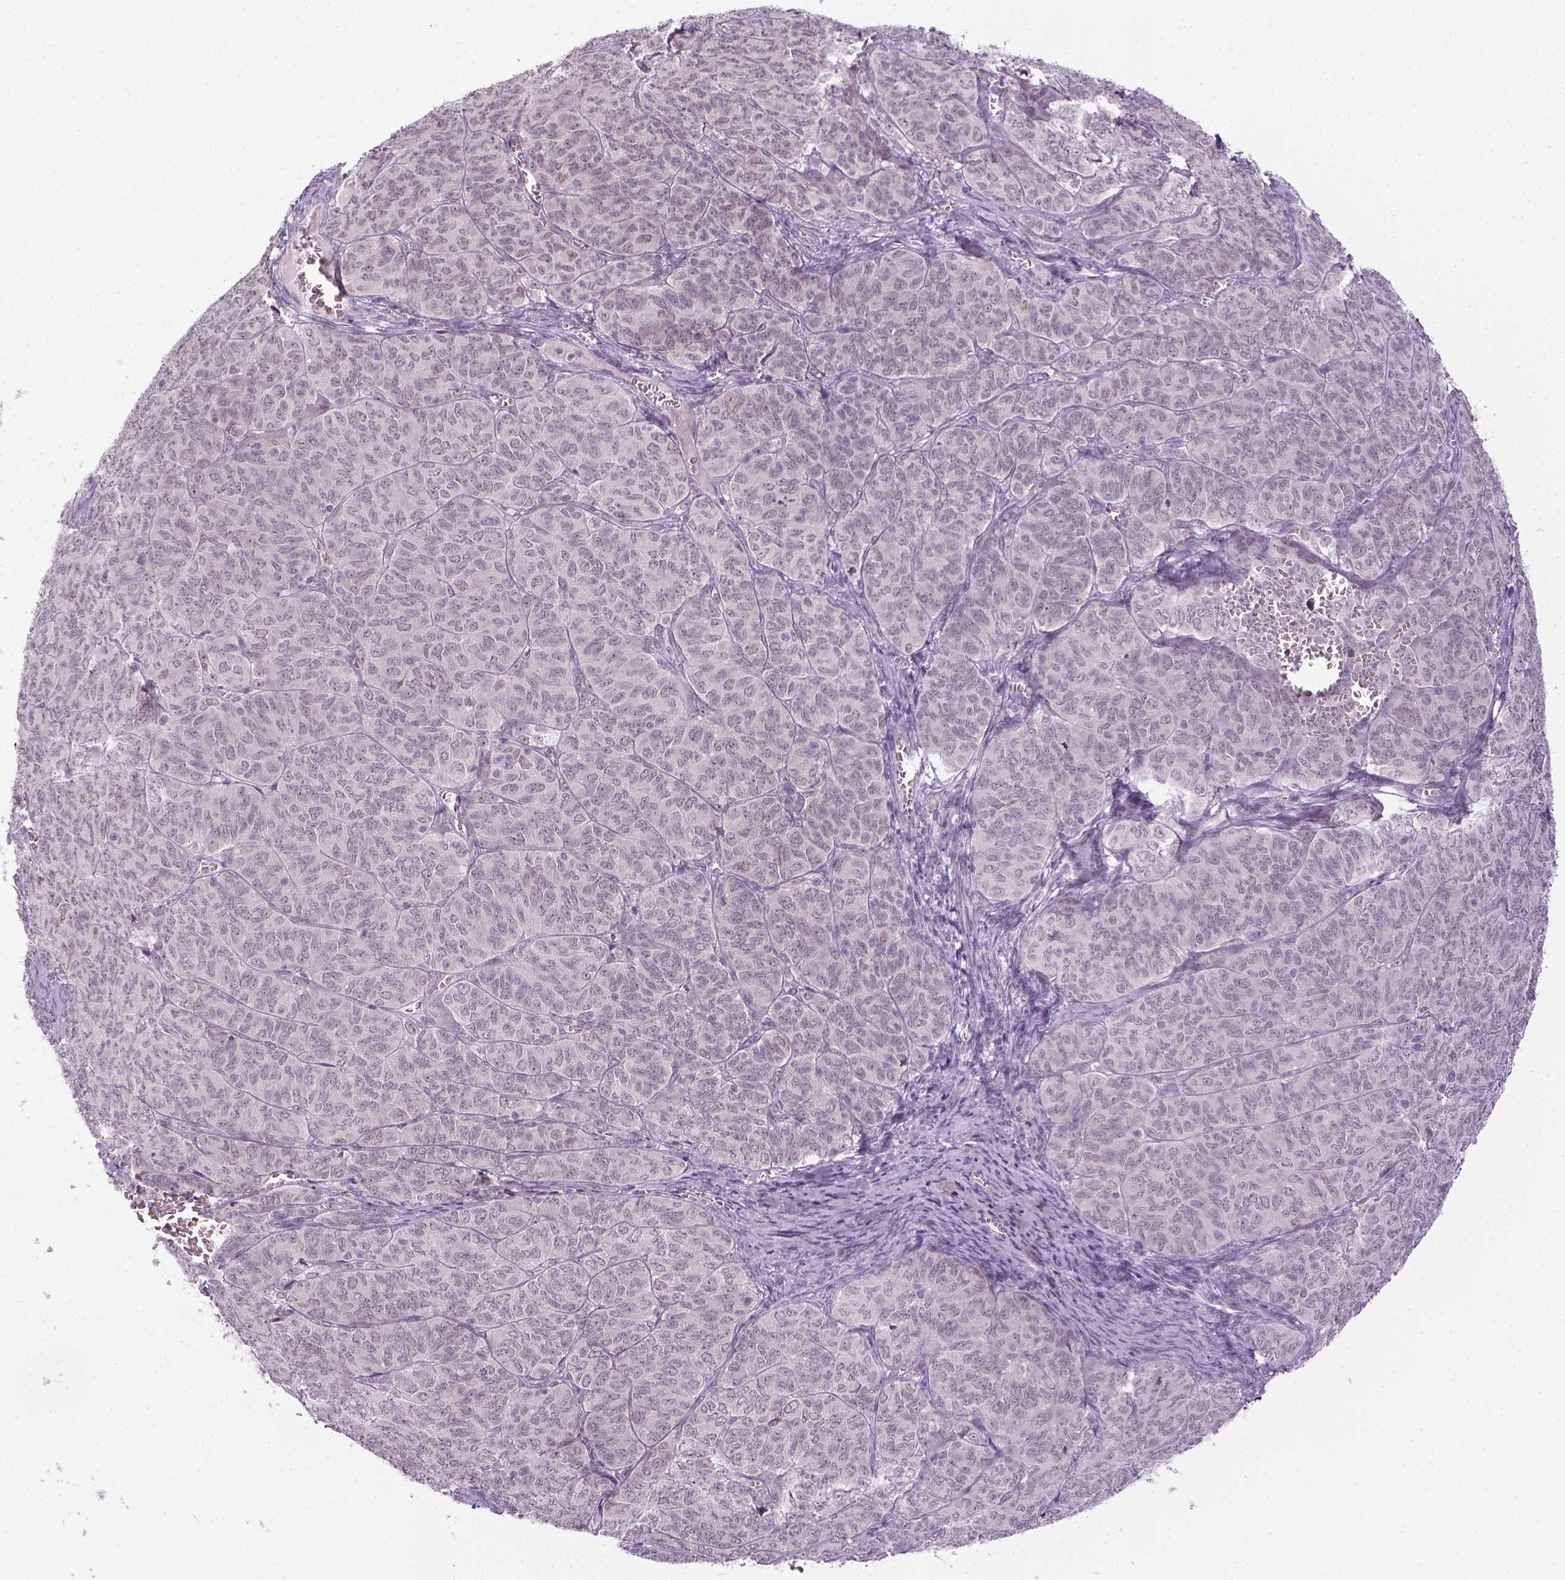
{"staining": {"intensity": "negative", "quantity": "none", "location": "none"}, "tissue": "ovarian cancer", "cell_type": "Tumor cells", "image_type": "cancer", "snomed": [{"axis": "morphology", "description": "Carcinoma, endometroid"}, {"axis": "topography", "description": "Ovary"}], "caption": "IHC of human endometroid carcinoma (ovarian) exhibits no staining in tumor cells.", "gene": "MAGEB3", "patient": {"sex": "female", "age": 80}}